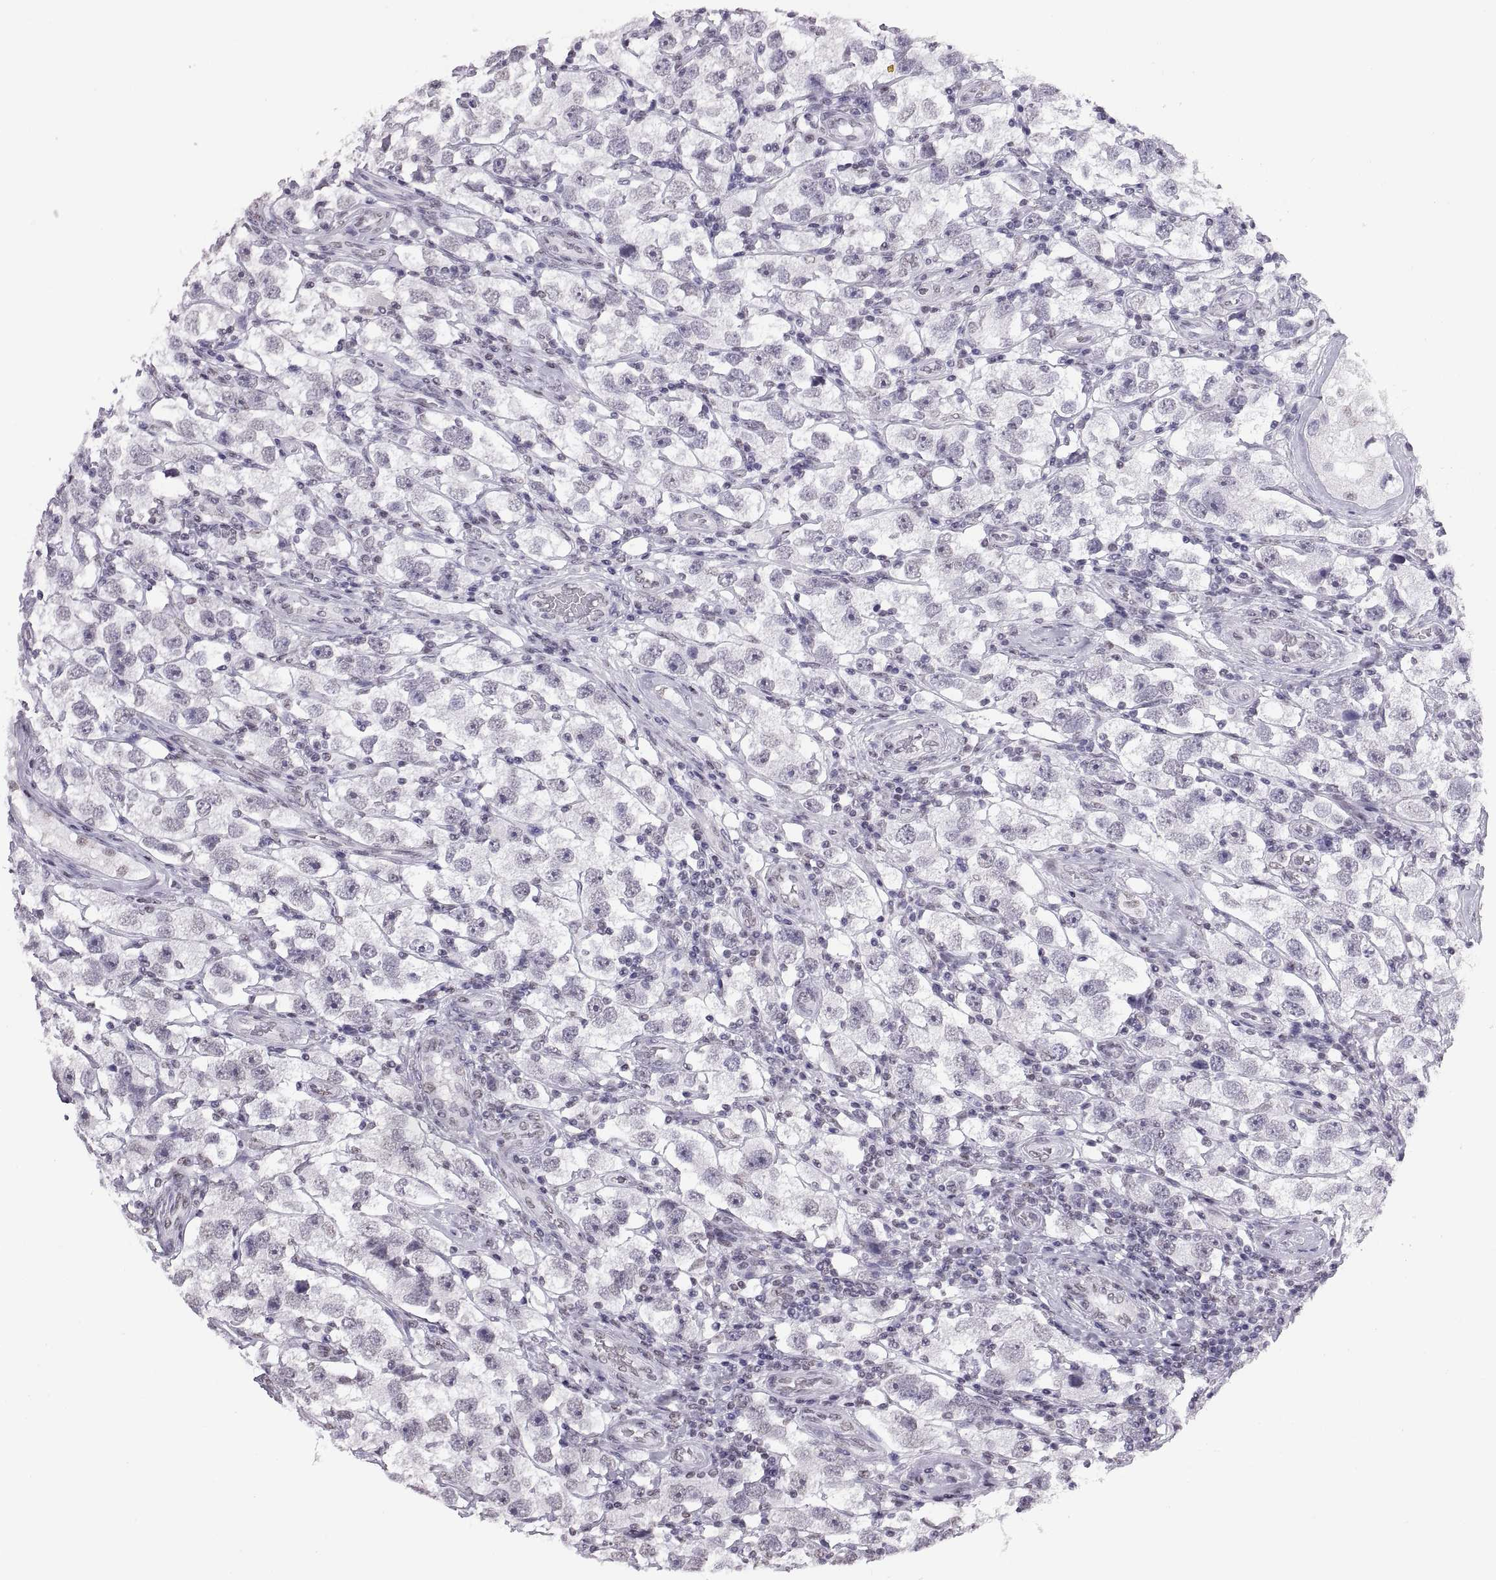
{"staining": {"intensity": "negative", "quantity": "none", "location": "none"}, "tissue": "testis cancer", "cell_type": "Tumor cells", "image_type": "cancer", "snomed": [{"axis": "morphology", "description": "Seminoma, NOS"}, {"axis": "topography", "description": "Testis"}], "caption": "Human testis seminoma stained for a protein using IHC demonstrates no positivity in tumor cells.", "gene": "CARTPT", "patient": {"sex": "male", "age": 26}}